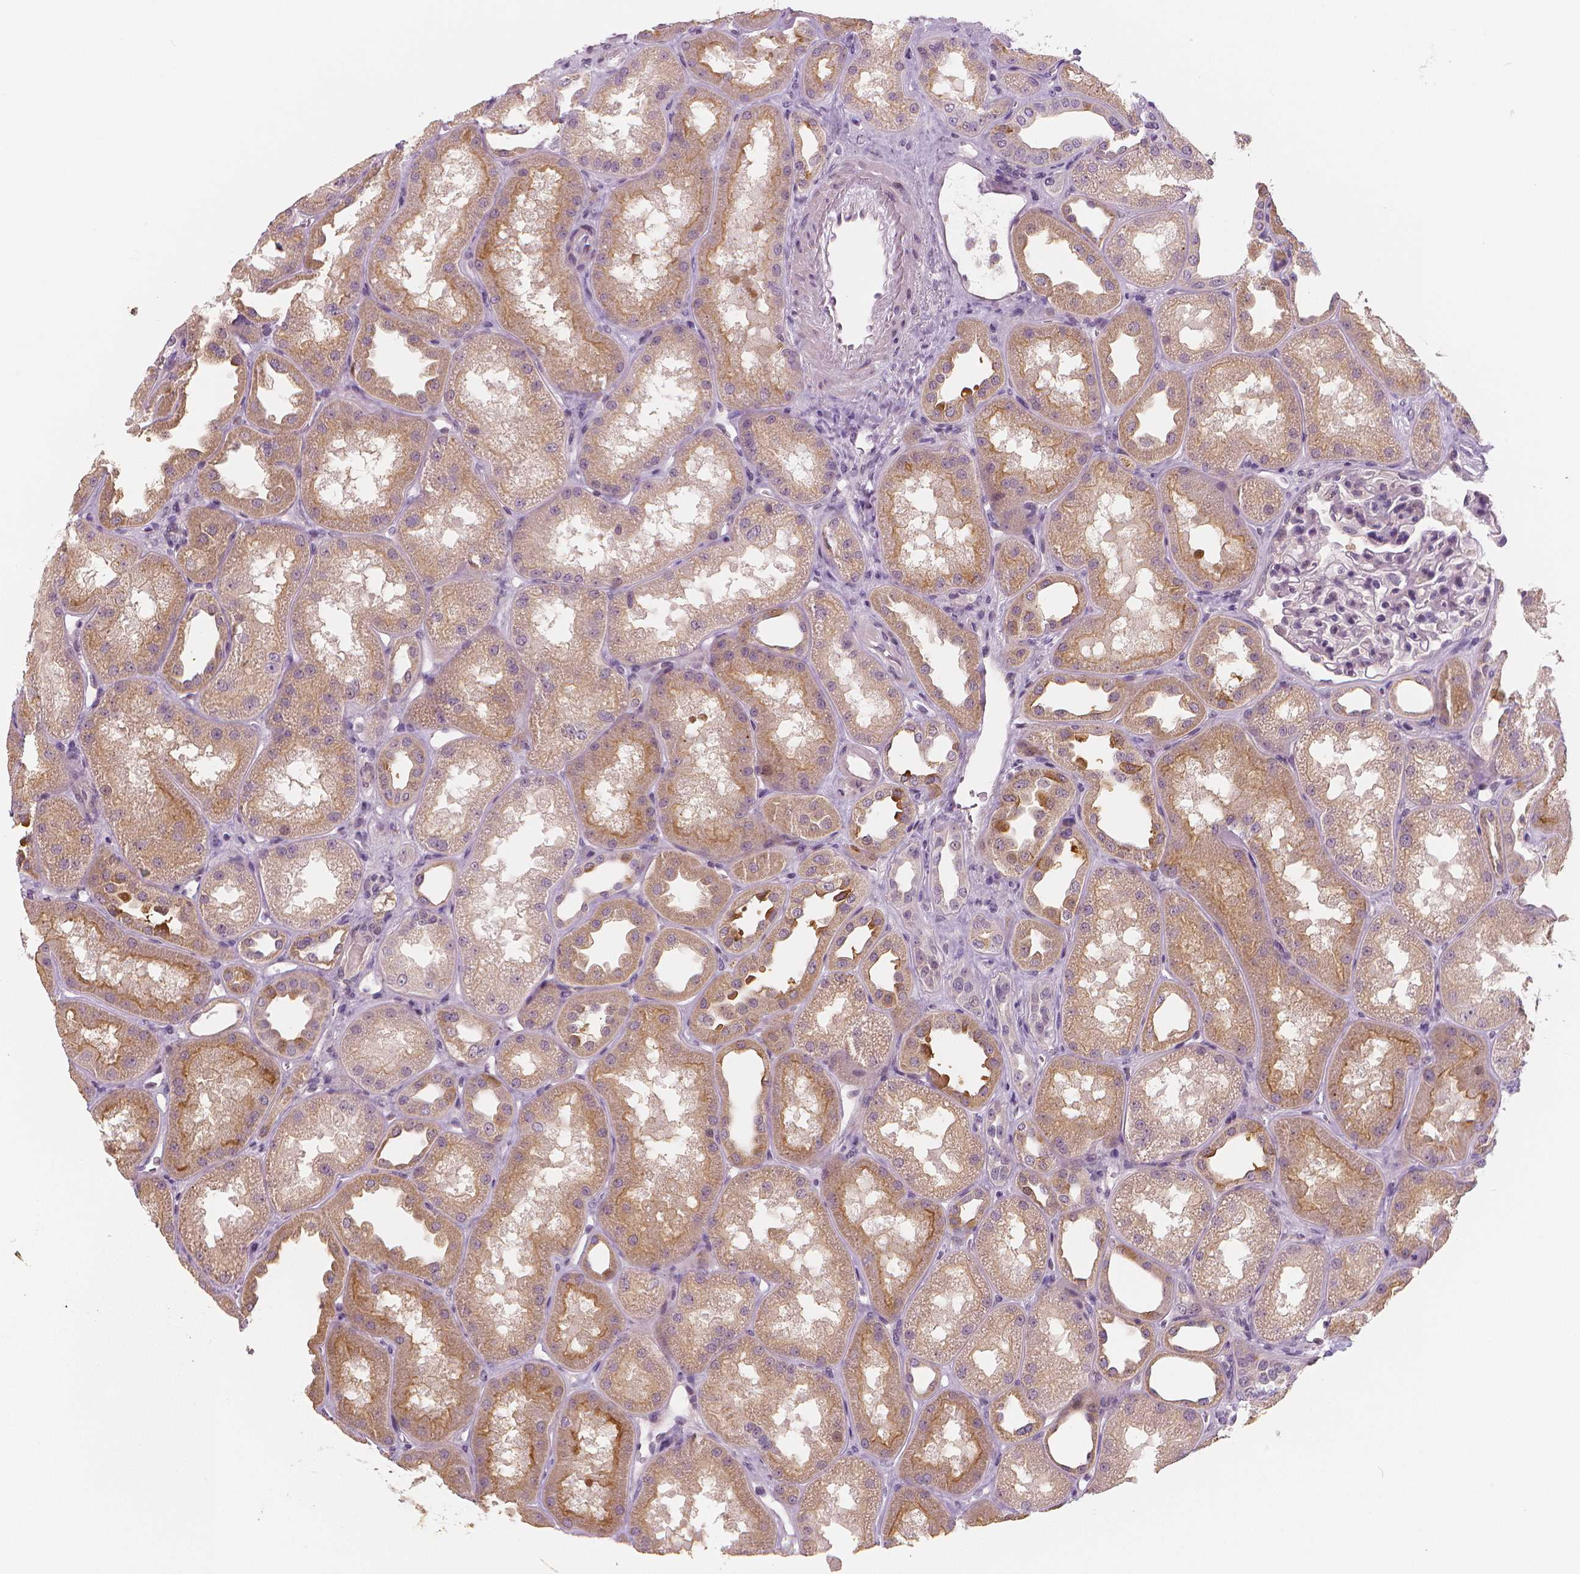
{"staining": {"intensity": "negative", "quantity": "none", "location": "none"}, "tissue": "kidney", "cell_type": "Cells in glomeruli", "image_type": "normal", "snomed": [{"axis": "morphology", "description": "Normal tissue, NOS"}, {"axis": "topography", "description": "Kidney"}], "caption": "Immunohistochemical staining of benign kidney demonstrates no significant expression in cells in glomeruli.", "gene": "RNASE7", "patient": {"sex": "male", "age": 61}}